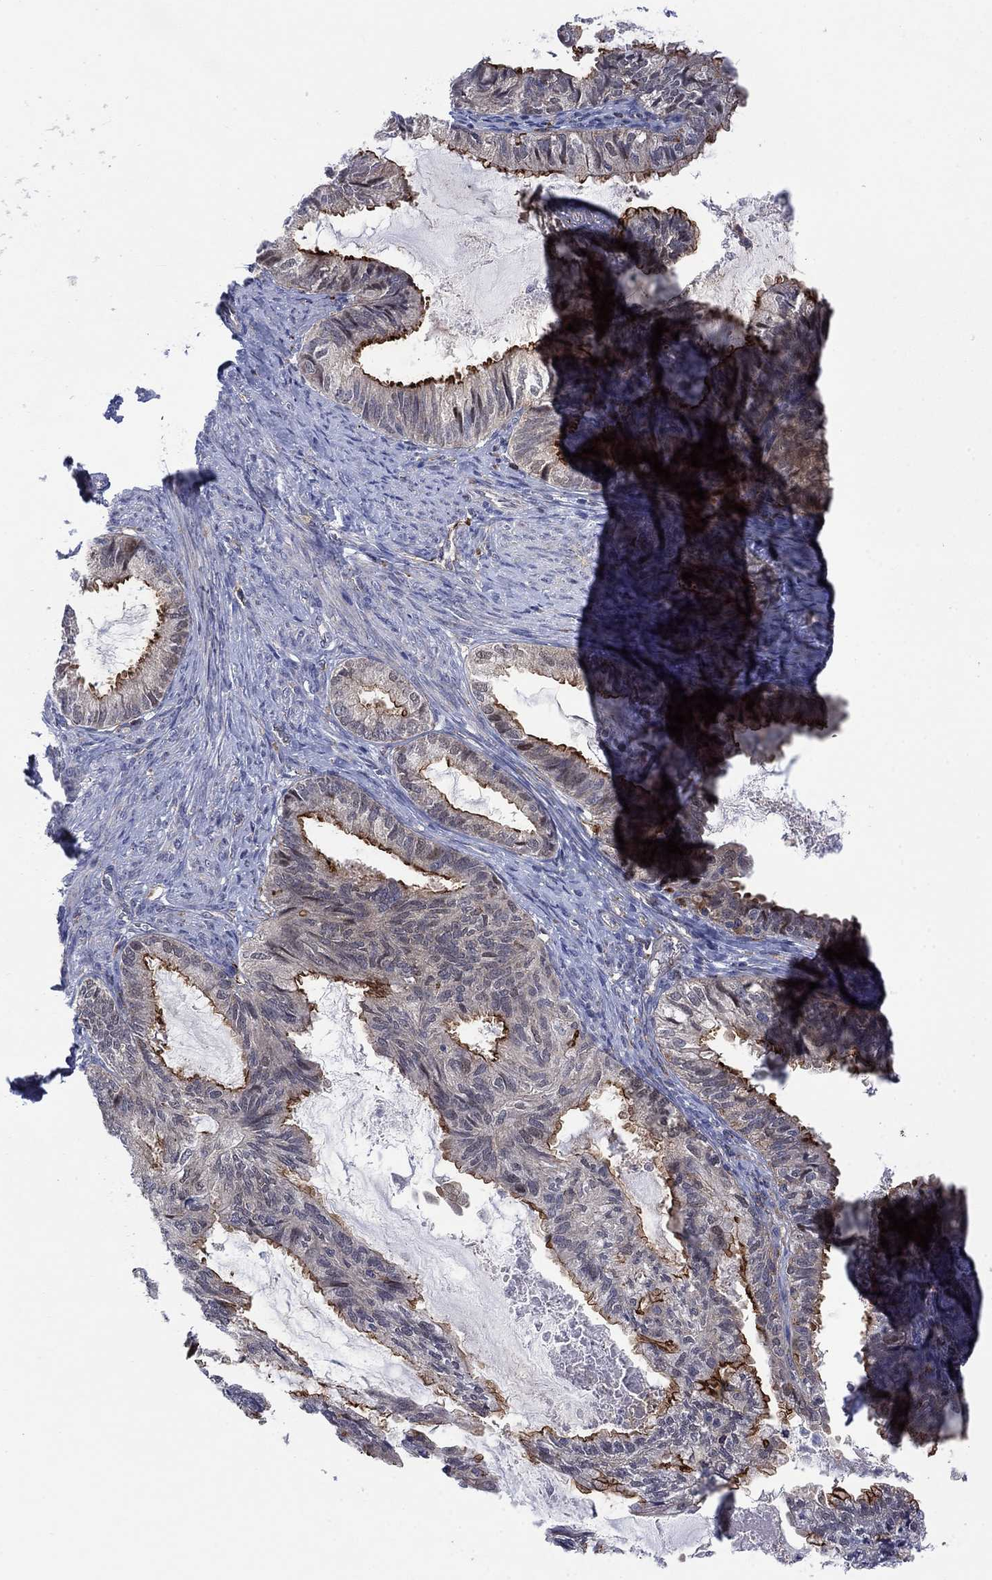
{"staining": {"intensity": "strong", "quantity": "<25%", "location": "cytoplasmic/membranous"}, "tissue": "endometrial cancer", "cell_type": "Tumor cells", "image_type": "cancer", "snomed": [{"axis": "morphology", "description": "Adenocarcinoma, NOS"}, {"axis": "topography", "description": "Endometrium"}], "caption": "Human endometrial cancer stained with a protein marker demonstrates strong staining in tumor cells.", "gene": "SLC35F2", "patient": {"sex": "female", "age": 86}}